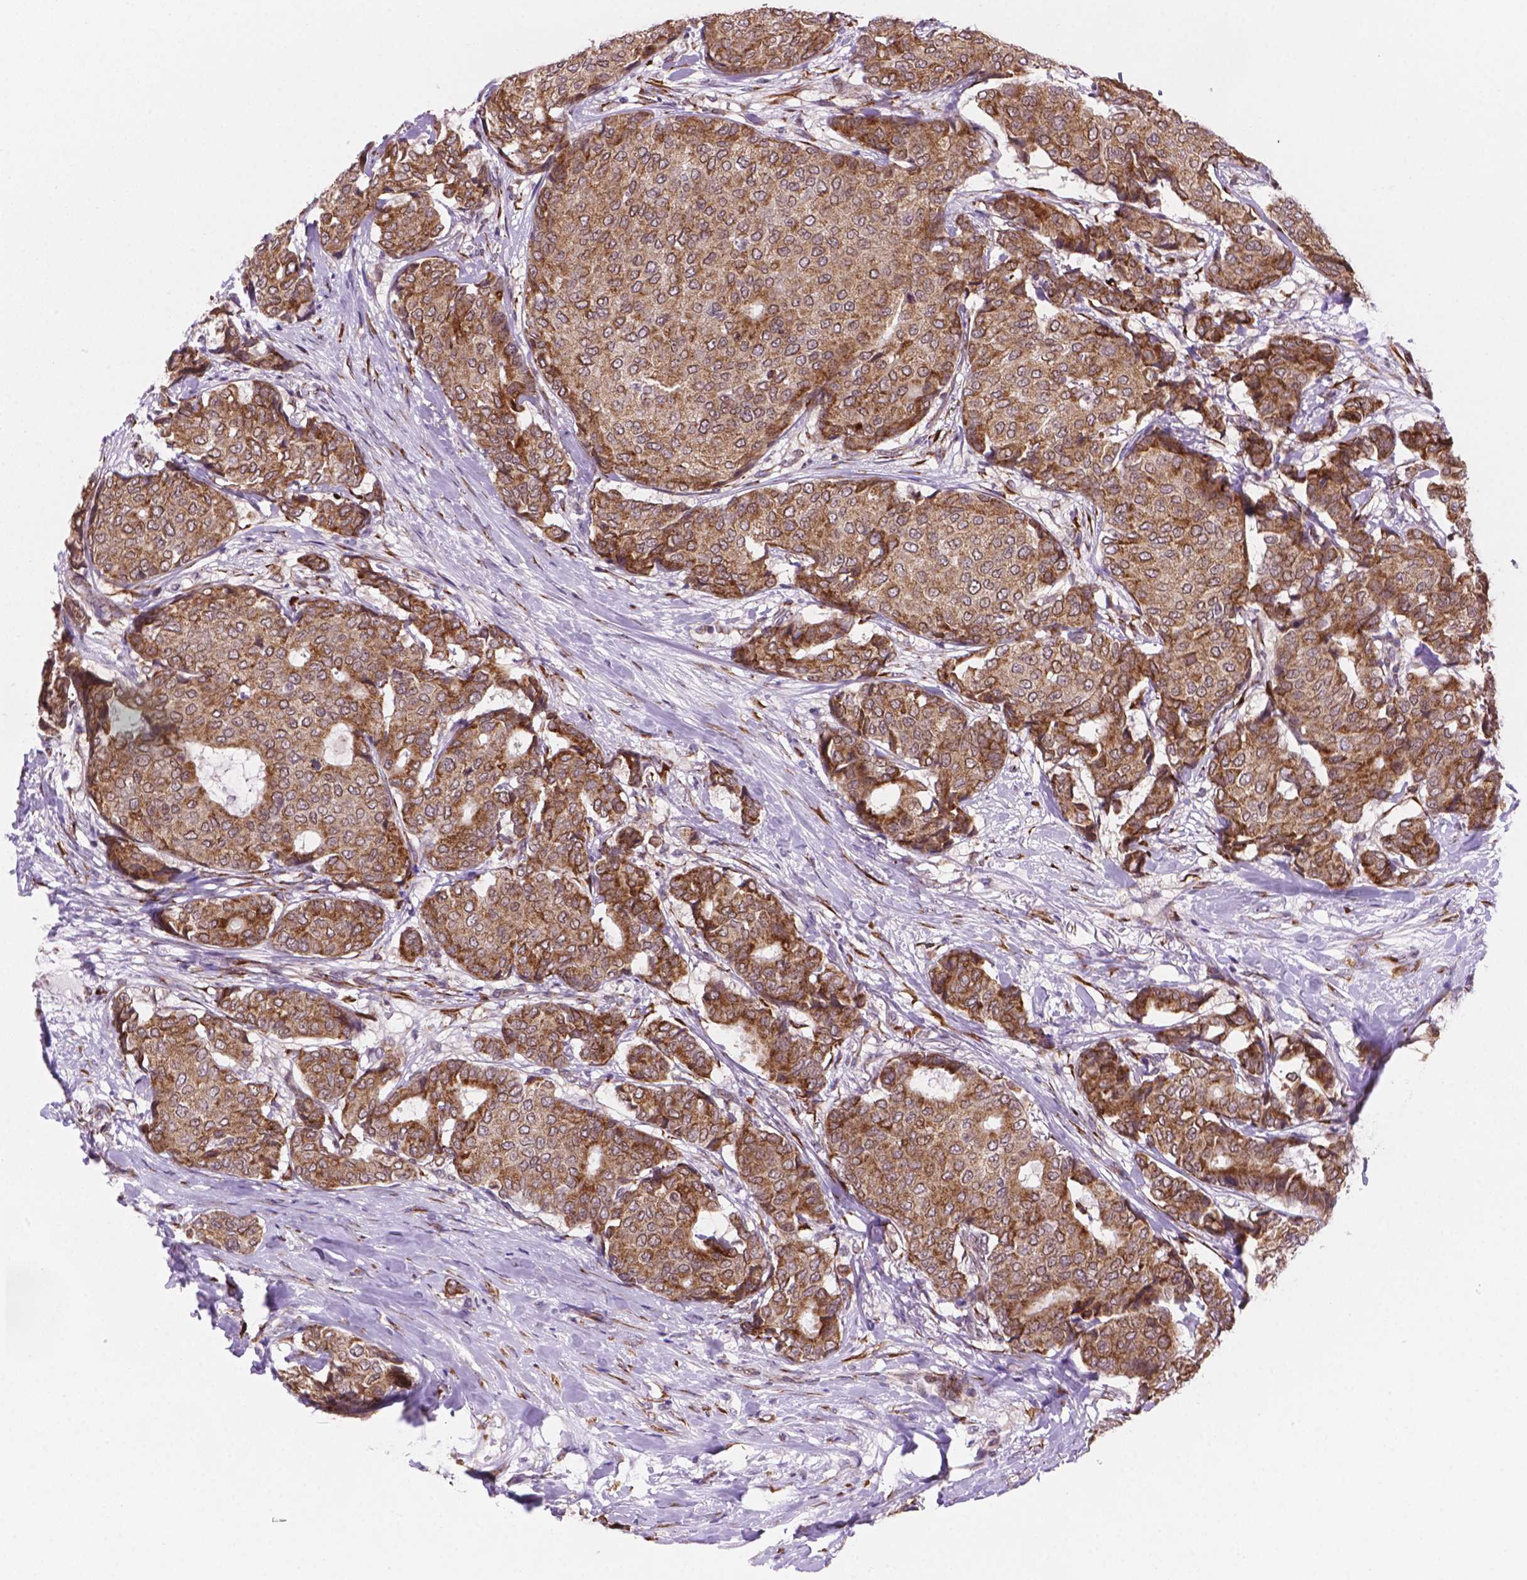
{"staining": {"intensity": "moderate", "quantity": ">75%", "location": "cytoplasmic/membranous"}, "tissue": "breast cancer", "cell_type": "Tumor cells", "image_type": "cancer", "snomed": [{"axis": "morphology", "description": "Duct carcinoma"}, {"axis": "topography", "description": "Breast"}], "caption": "Breast invasive ductal carcinoma stained with immunohistochemistry (IHC) demonstrates moderate cytoplasmic/membranous expression in about >75% of tumor cells.", "gene": "FNIP1", "patient": {"sex": "female", "age": 75}}